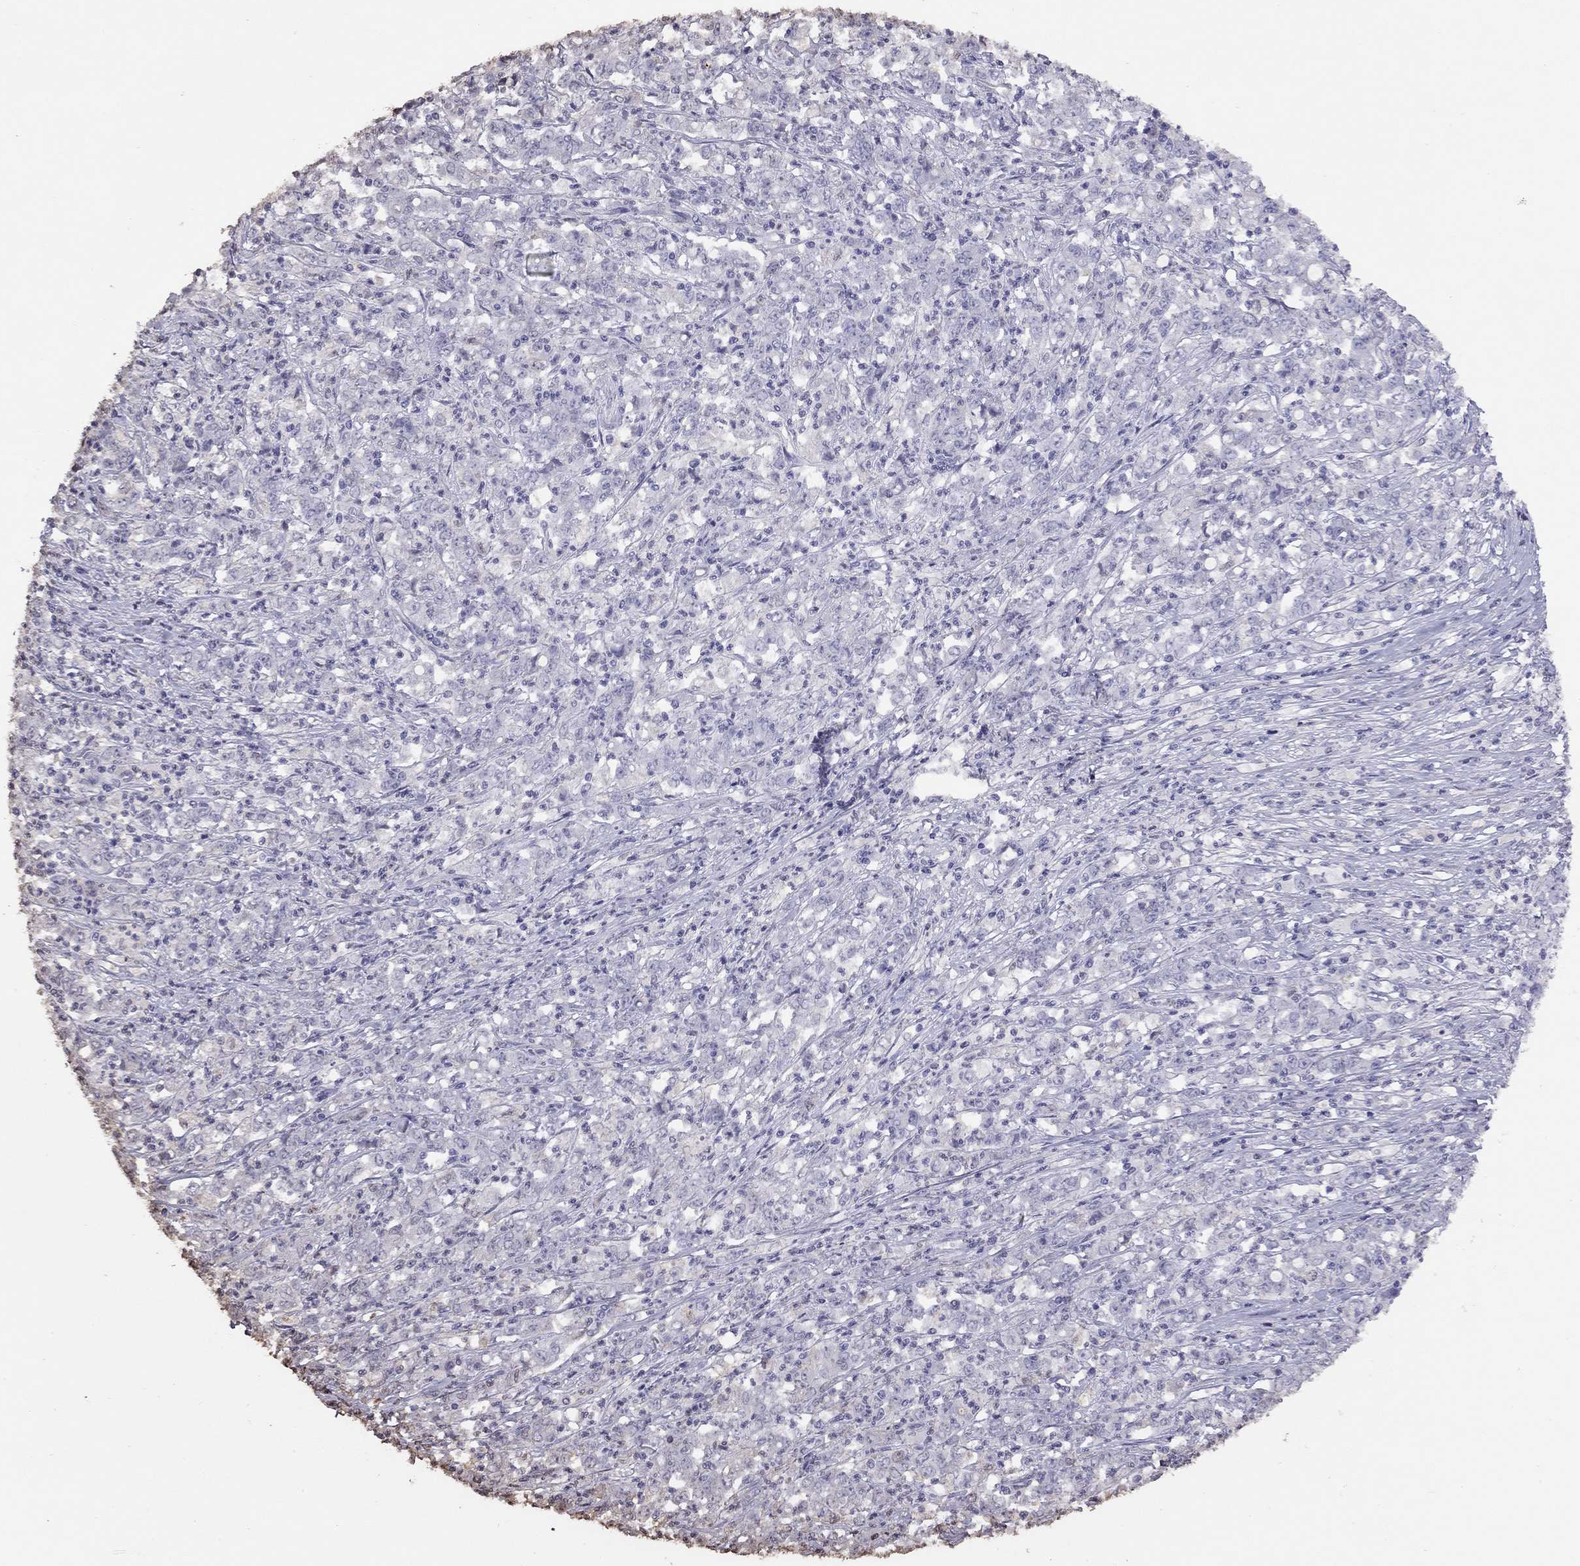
{"staining": {"intensity": "negative", "quantity": "none", "location": "none"}, "tissue": "stomach cancer", "cell_type": "Tumor cells", "image_type": "cancer", "snomed": [{"axis": "morphology", "description": "Adenocarcinoma, NOS"}, {"axis": "topography", "description": "Stomach, lower"}], "caption": "There is no significant staining in tumor cells of stomach cancer.", "gene": "SUN3", "patient": {"sex": "female", "age": 71}}